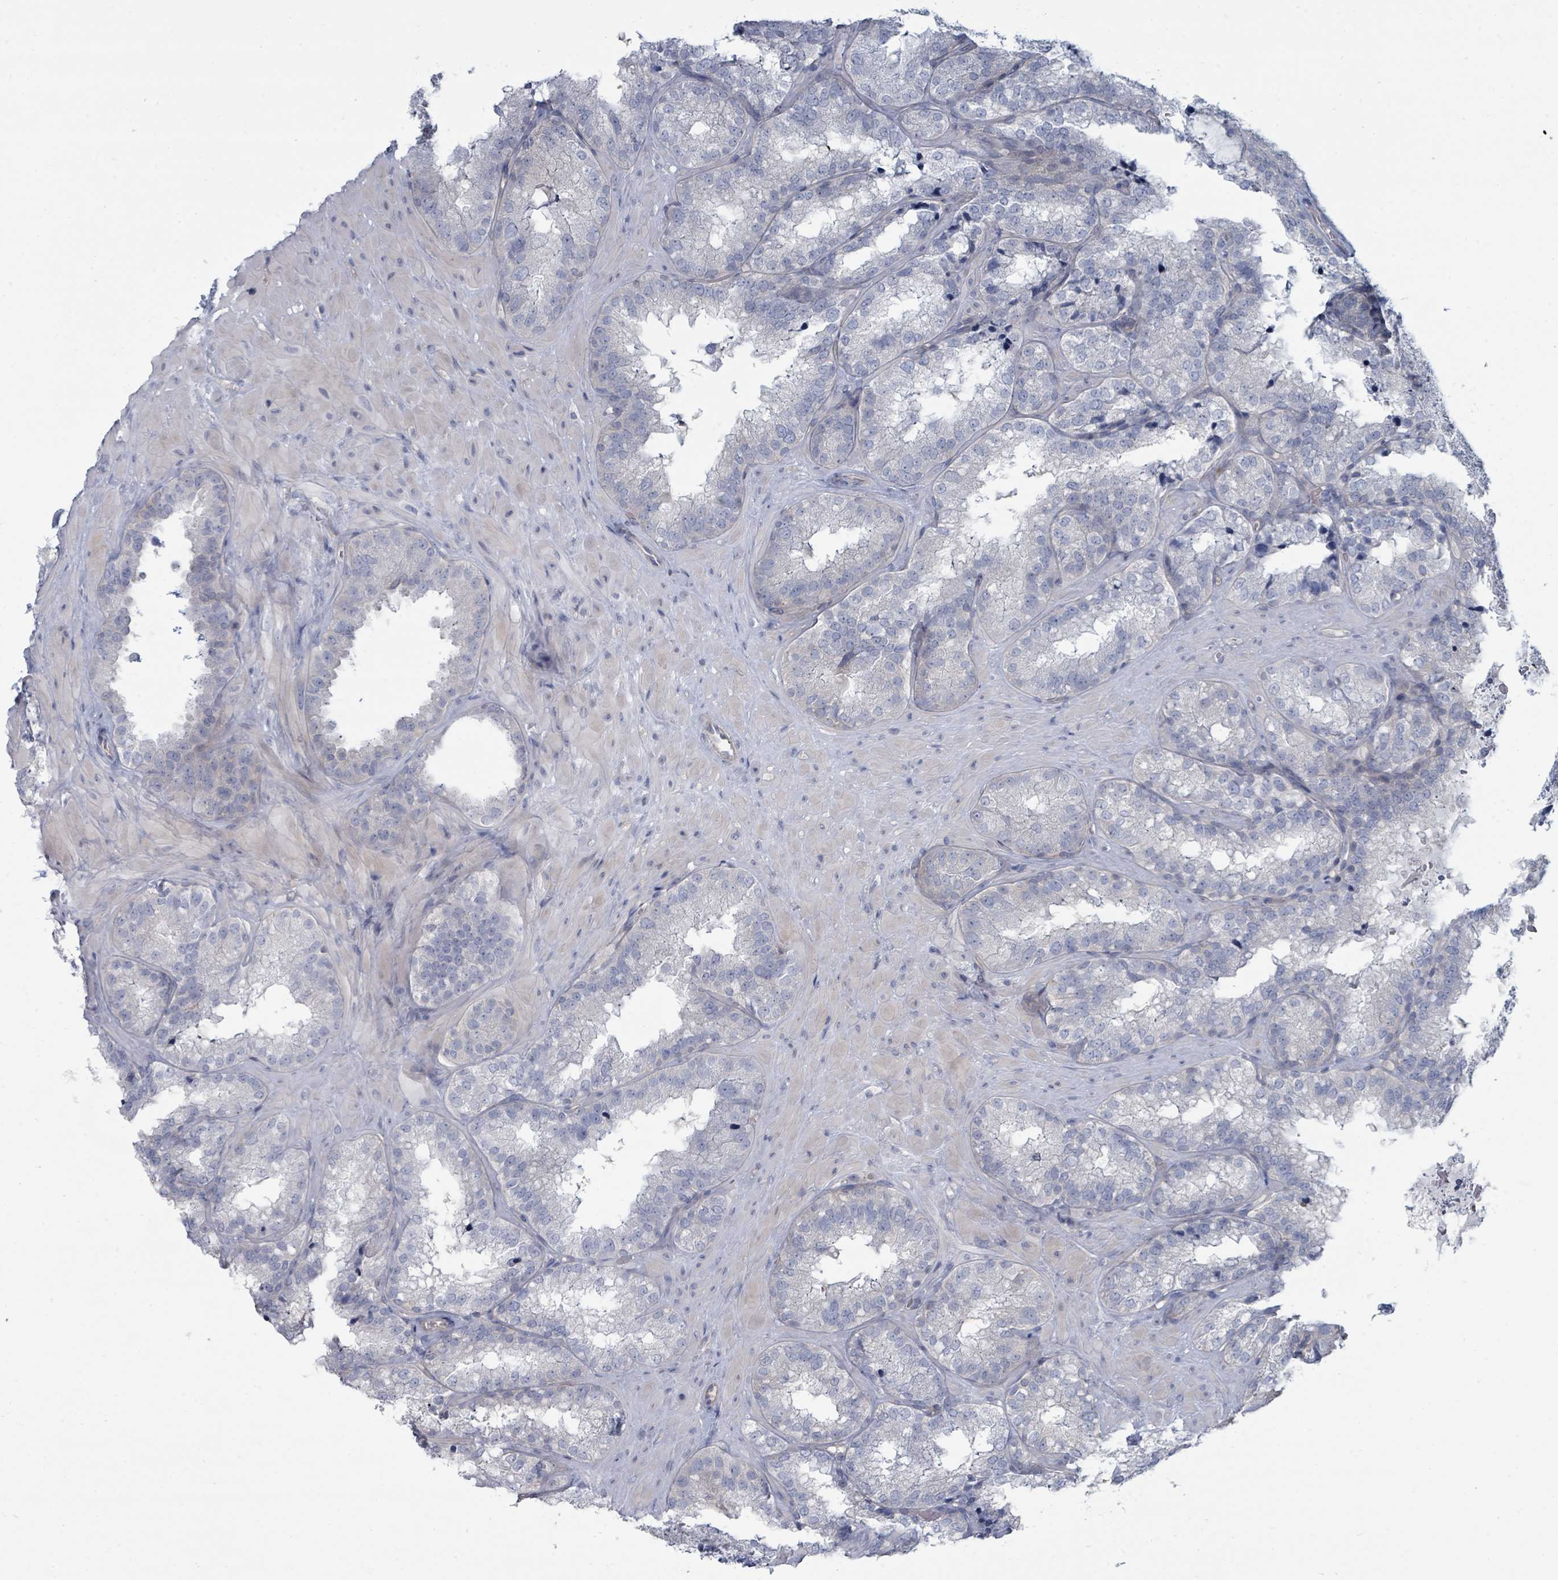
{"staining": {"intensity": "negative", "quantity": "none", "location": "none"}, "tissue": "seminal vesicle", "cell_type": "Glandular cells", "image_type": "normal", "snomed": [{"axis": "morphology", "description": "Normal tissue, NOS"}, {"axis": "topography", "description": "Seminal veicle"}], "caption": "An immunohistochemistry (IHC) image of normal seminal vesicle is shown. There is no staining in glandular cells of seminal vesicle.", "gene": "SLC25A45", "patient": {"sex": "male", "age": 58}}